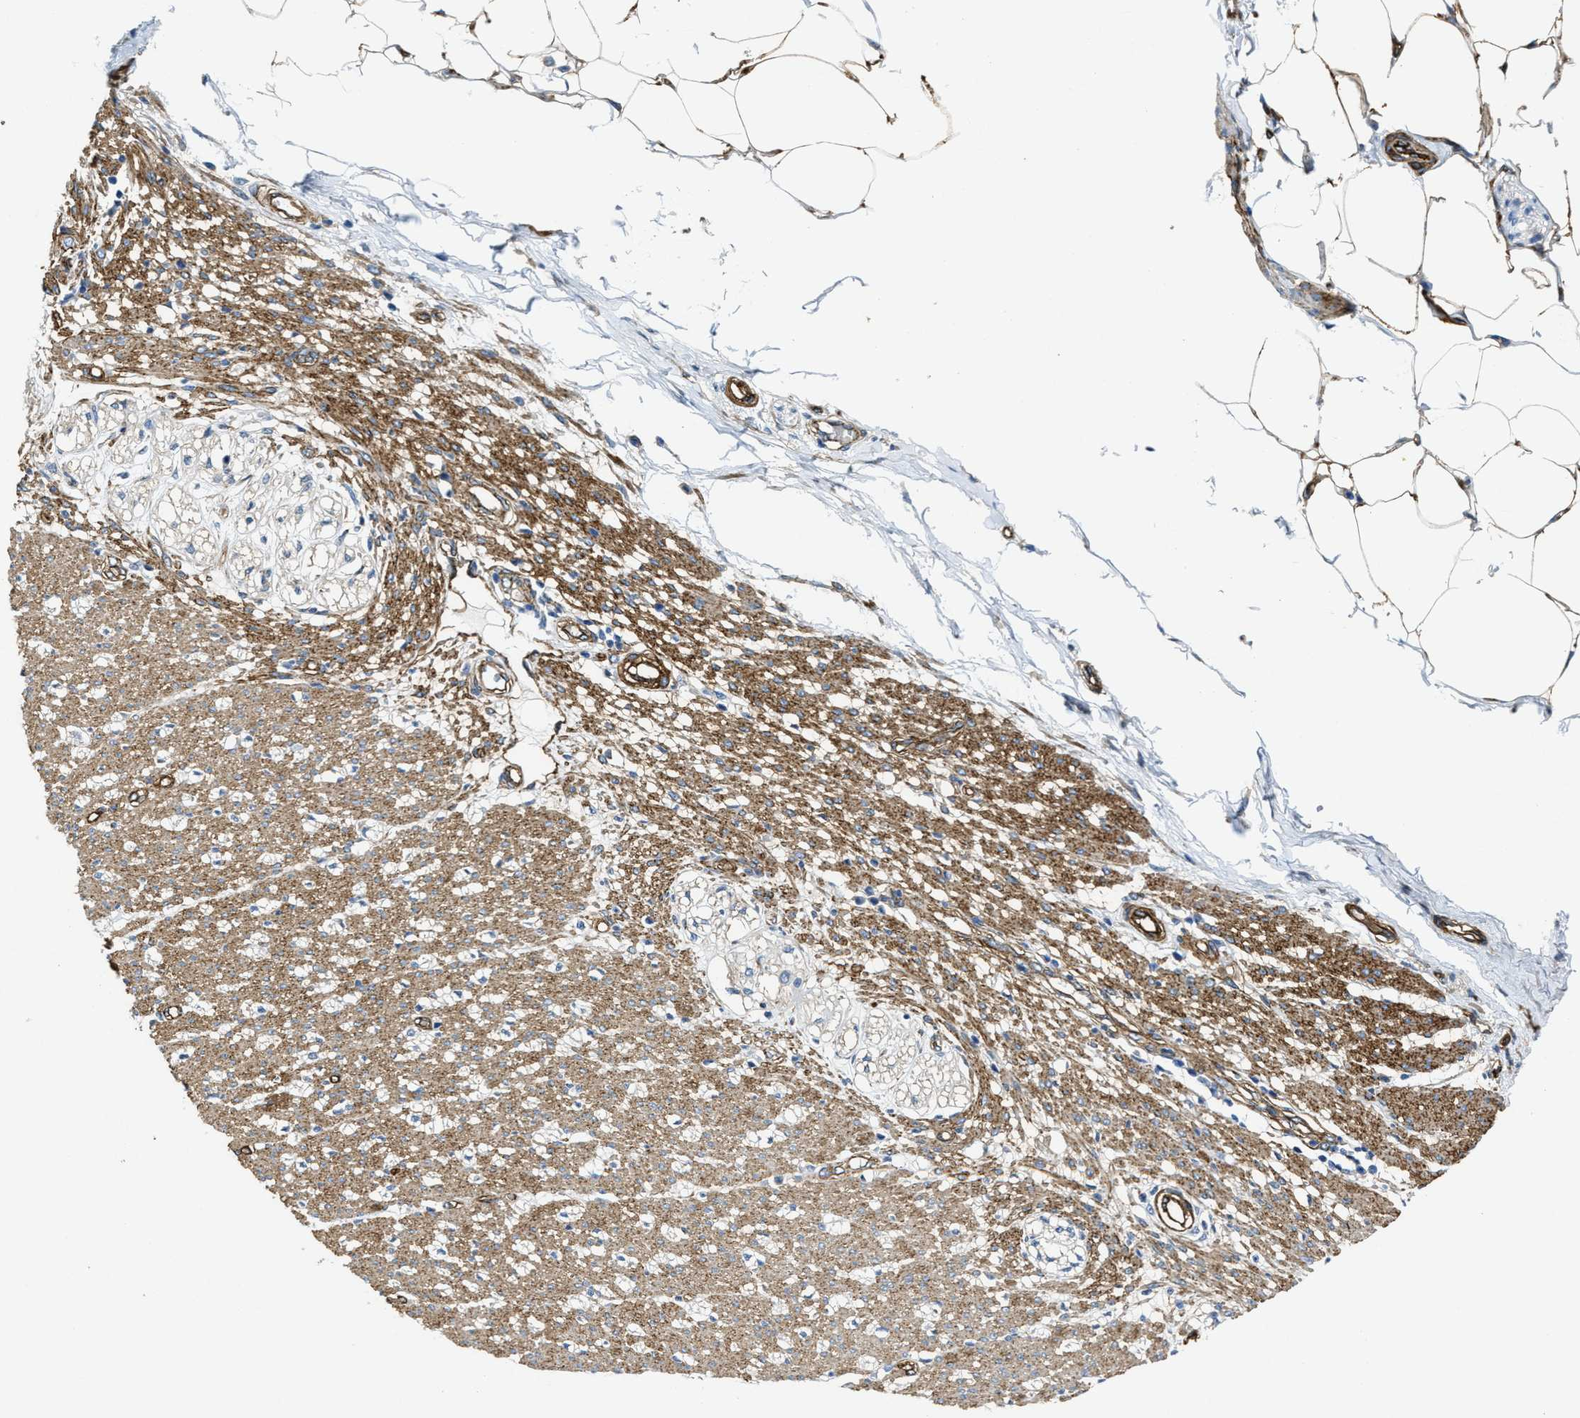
{"staining": {"intensity": "moderate", "quantity": ">75%", "location": "cytoplasmic/membranous"}, "tissue": "smooth muscle", "cell_type": "Smooth muscle cells", "image_type": "normal", "snomed": [{"axis": "morphology", "description": "Normal tissue, NOS"}, {"axis": "morphology", "description": "Adenocarcinoma, NOS"}, {"axis": "topography", "description": "Colon"}, {"axis": "topography", "description": "Peripheral nerve tissue"}], "caption": "Smooth muscle cells reveal medium levels of moderate cytoplasmic/membranous staining in about >75% of cells in unremarkable human smooth muscle.", "gene": "NAB1", "patient": {"sex": "male", "age": 14}}